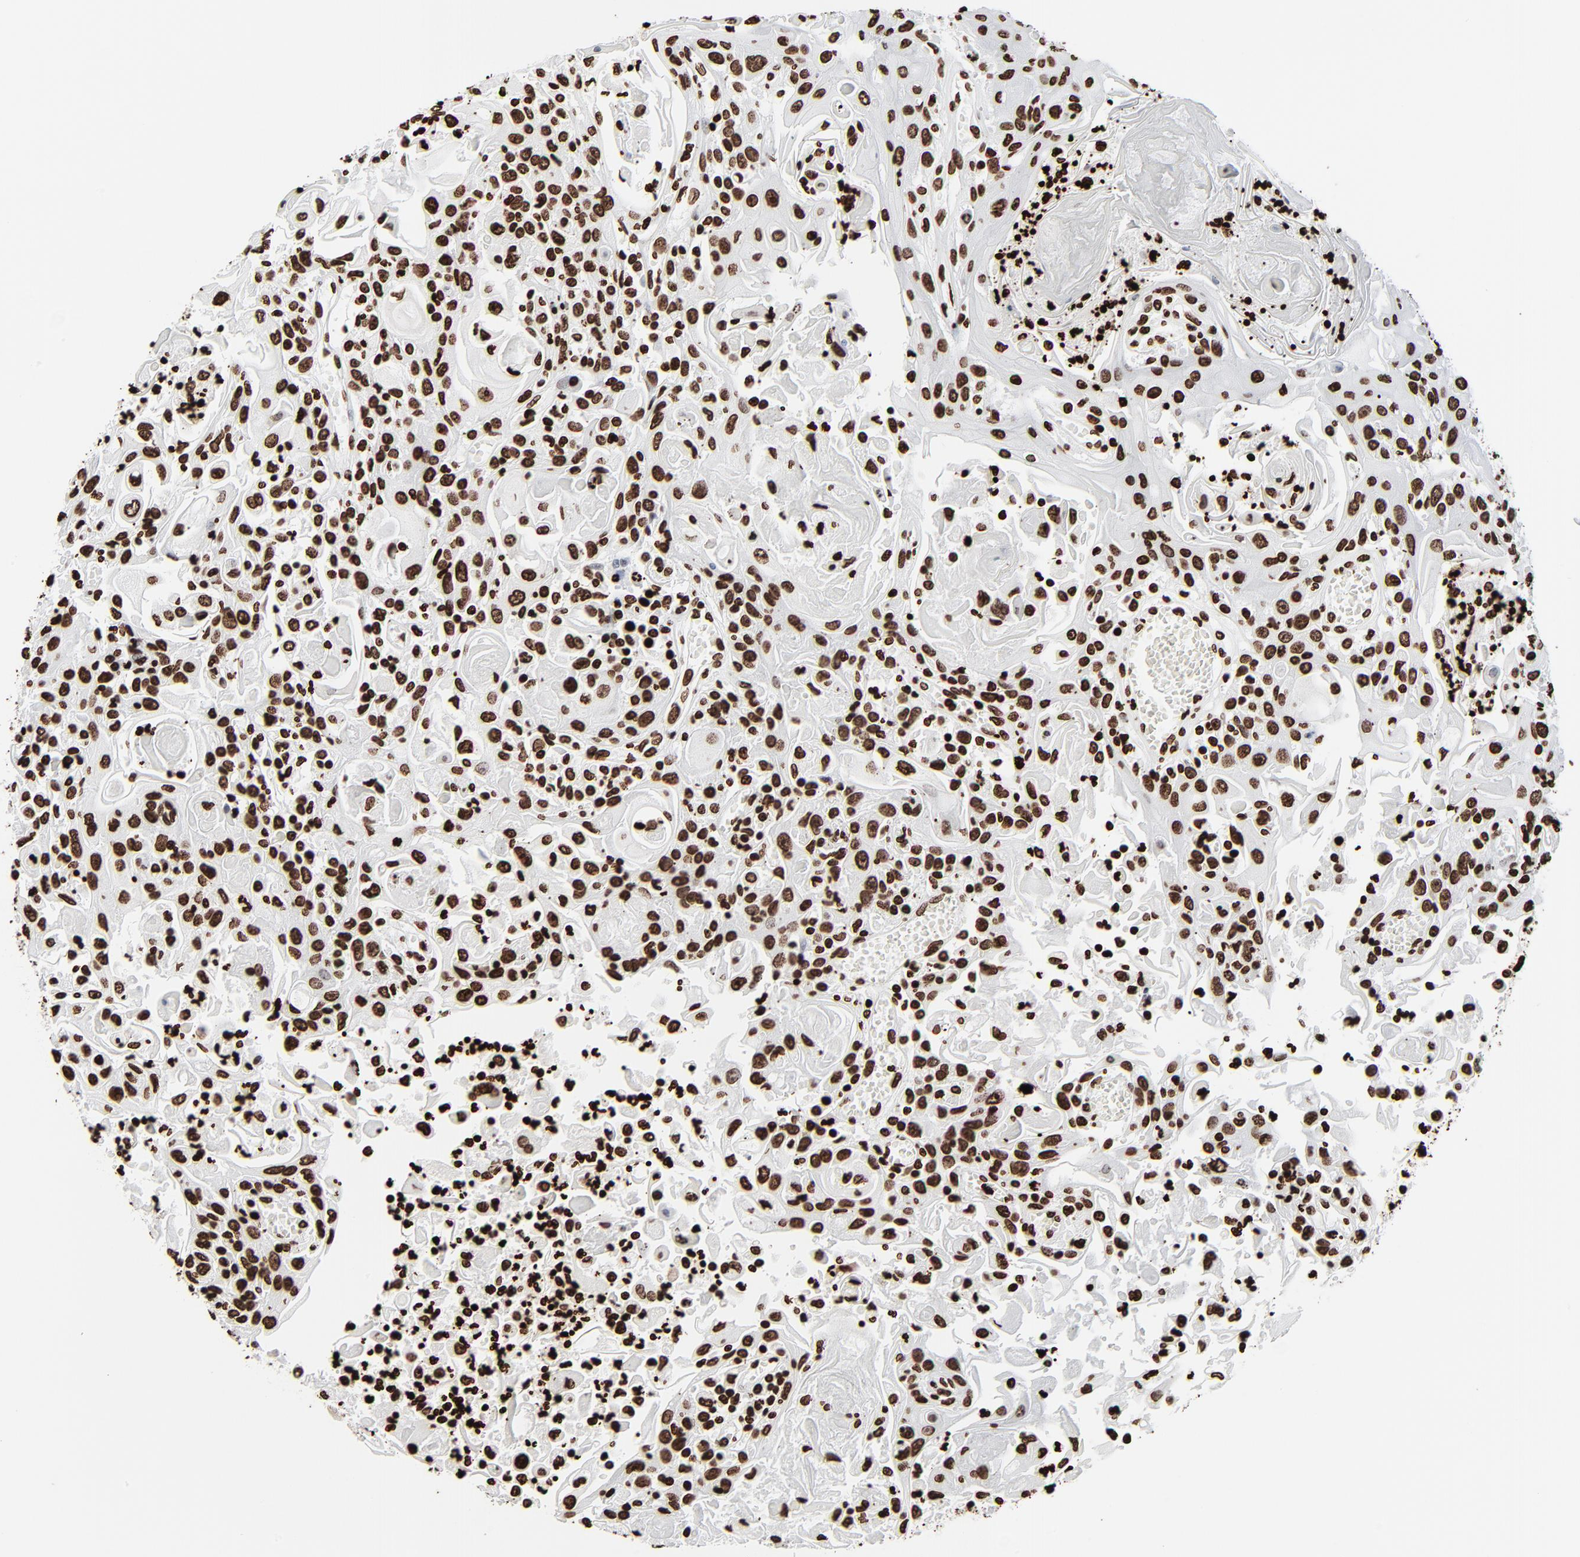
{"staining": {"intensity": "strong", "quantity": ">75%", "location": "nuclear"}, "tissue": "head and neck cancer", "cell_type": "Tumor cells", "image_type": "cancer", "snomed": [{"axis": "morphology", "description": "Squamous cell carcinoma, NOS"}, {"axis": "topography", "description": "Oral tissue"}, {"axis": "topography", "description": "Head-Neck"}], "caption": "Protein expression analysis of human head and neck squamous cell carcinoma reveals strong nuclear expression in approximately >75% of tumor cells.", "gene": "H3-4", "patient": {"sex": "female", "age": 76}}